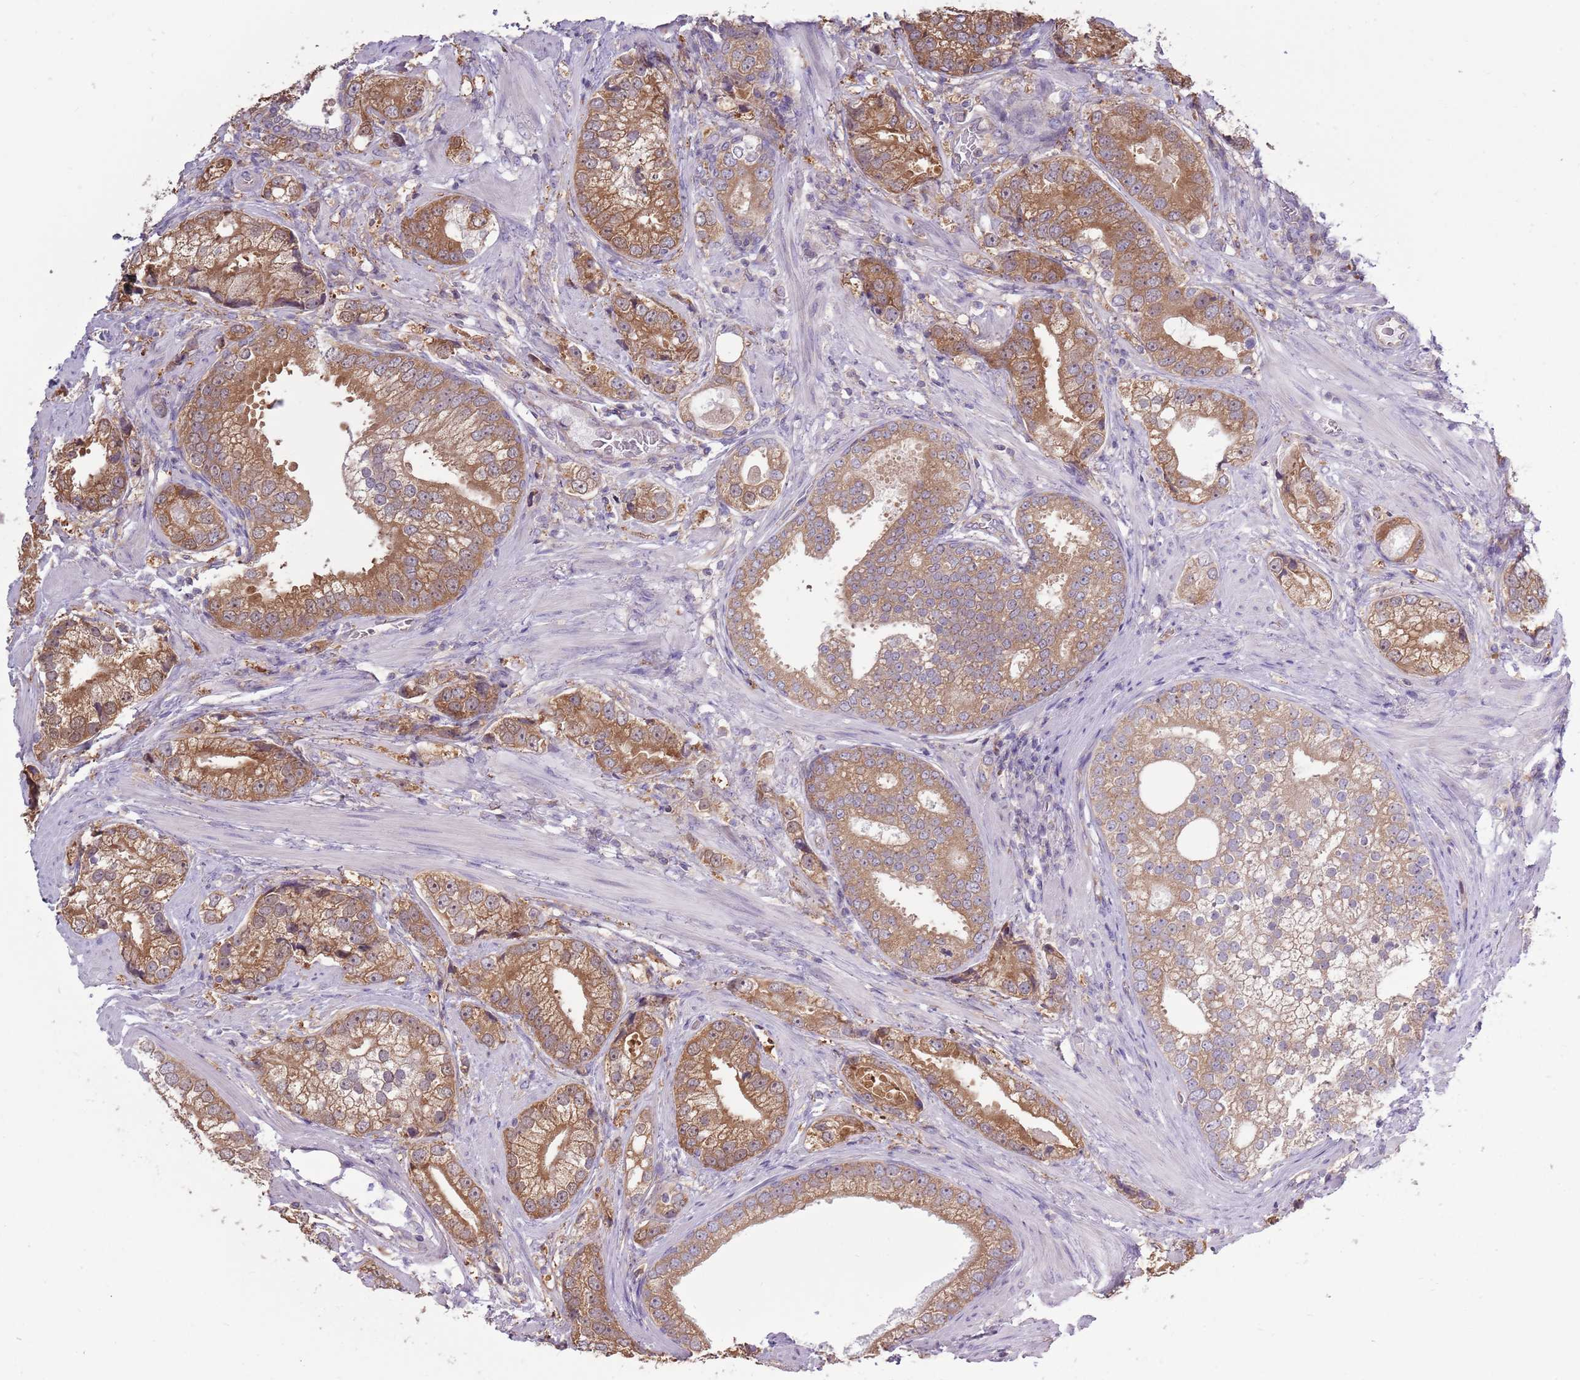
{"staining": {"intensity": "moderate", "quantity": ">75%", "location": "cytoplasmic/membranous,nuclear"}, "tissue": "prostate cancer", "cell_type": "Tumor cells", "image_type": "cancer", "snomed": [{"axis": "morphology", "description": "Adenocarcinoma, High grade"}, {"axis": "topography", "description": "Prostate"}], "caption": "About >75% of tumor cells in high-grade adenocarcinoma (prostate) reveal moderate cytoplasmic/membranous and nuclear protein expression as visualized by brown immunohistochemical staining.", "gene": "RPL17-C18orf32", "patient": {"sex": "male", "age": 75}}